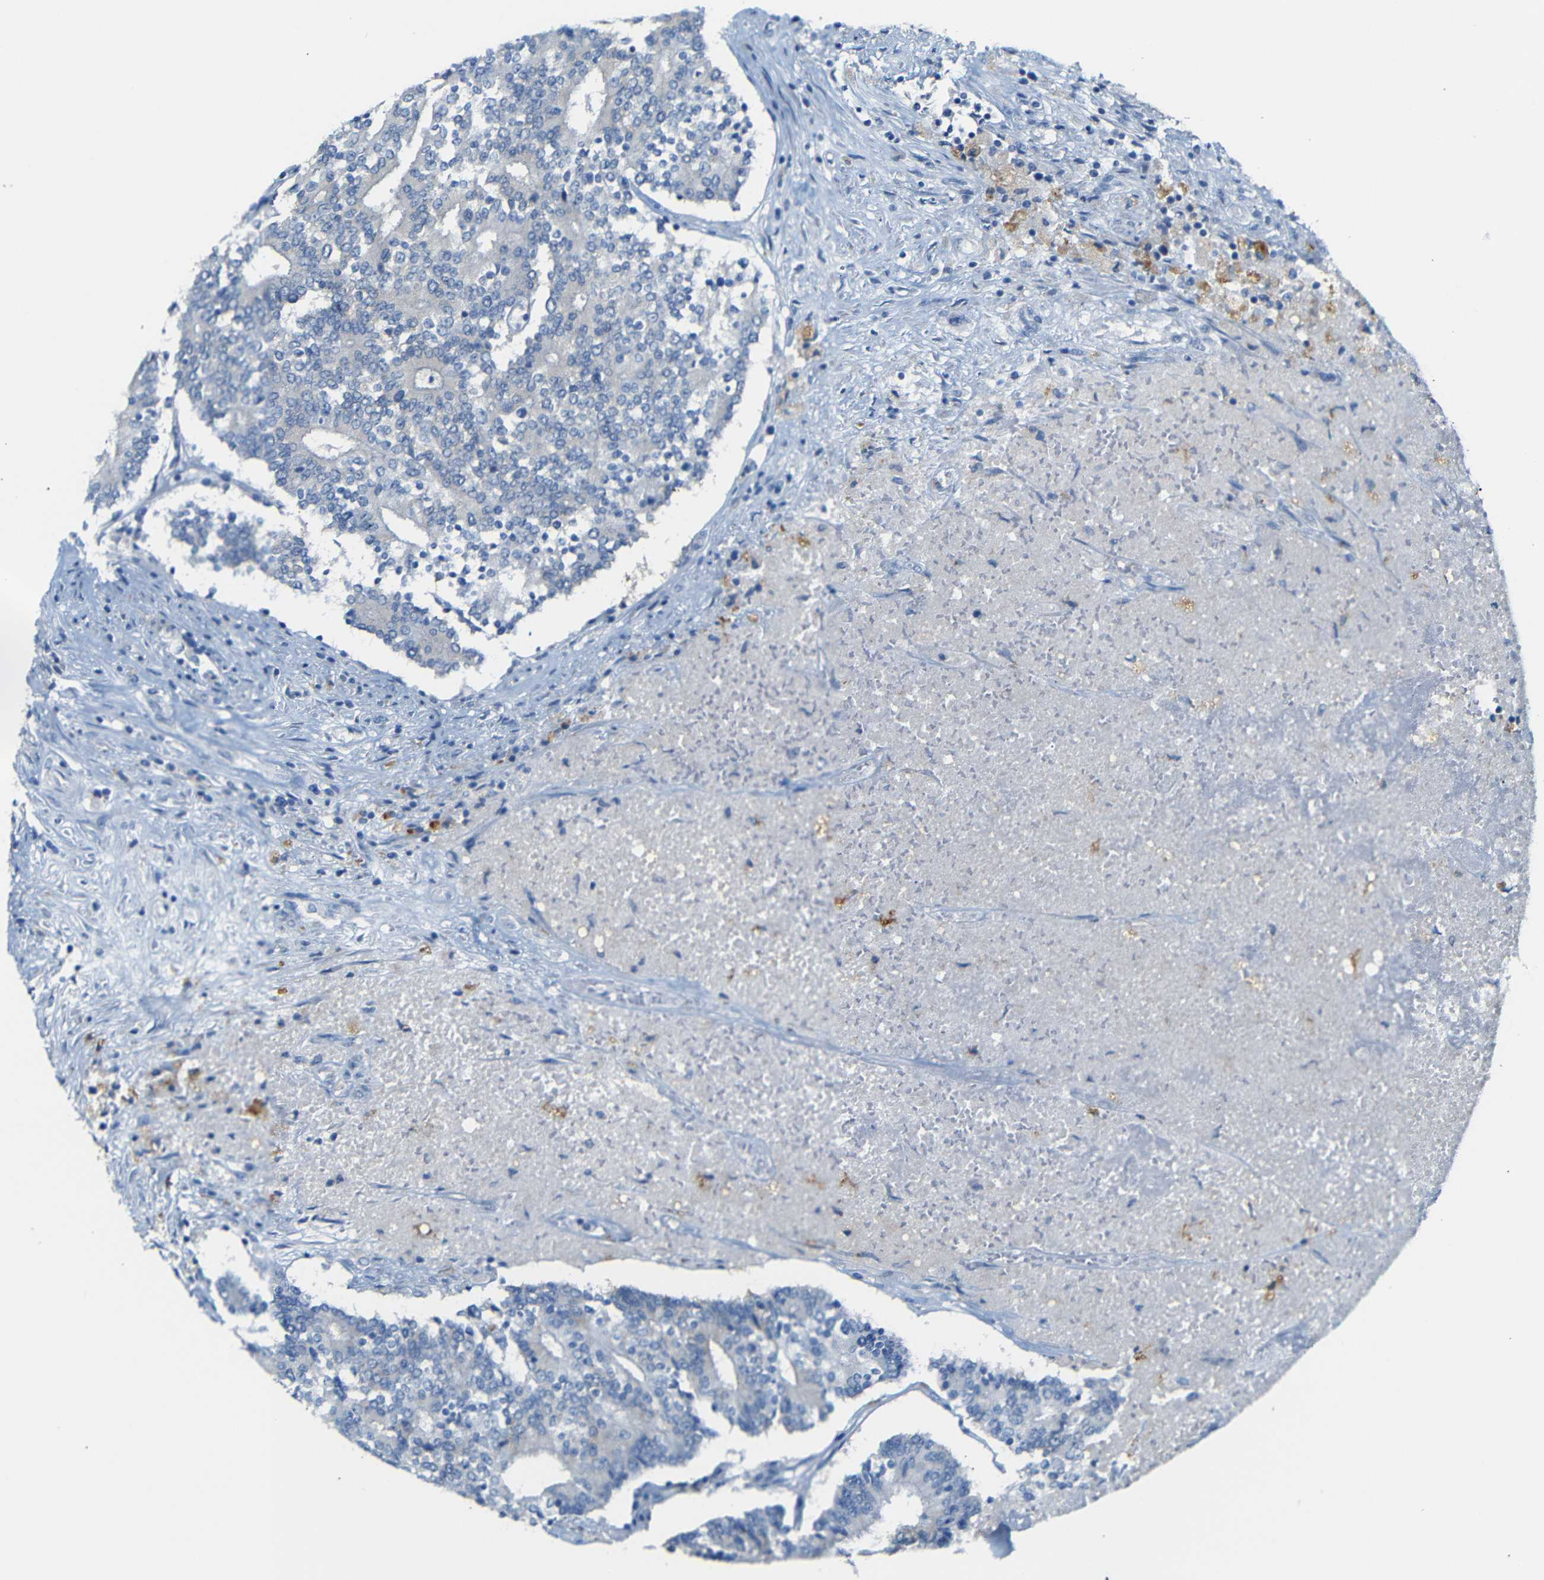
{"staining": {"intensity": "negative", "quantity": "none", "location": "none"}, "tissue": "prostate cancer", "cell_type": "Tumor cells", "image_type": "cancer", "snomed": [{"axis": "morphology", "description": "Normal tissue, NOS"}, {"axis": "morphology", "description": "Adenocarcinoma, High grade"}, {"axis": "topography", "description": "Prostate"}, {"axis": "topography", "description": "Seminal veicle"}], "caption": "This is an immunohistochemistry (IHC) image of human prostate high-grade adenocarcinoma. There is no staining in tumor cells.", "gene": "FCRL1", "patient": {"sex": "male", "age": 55}}